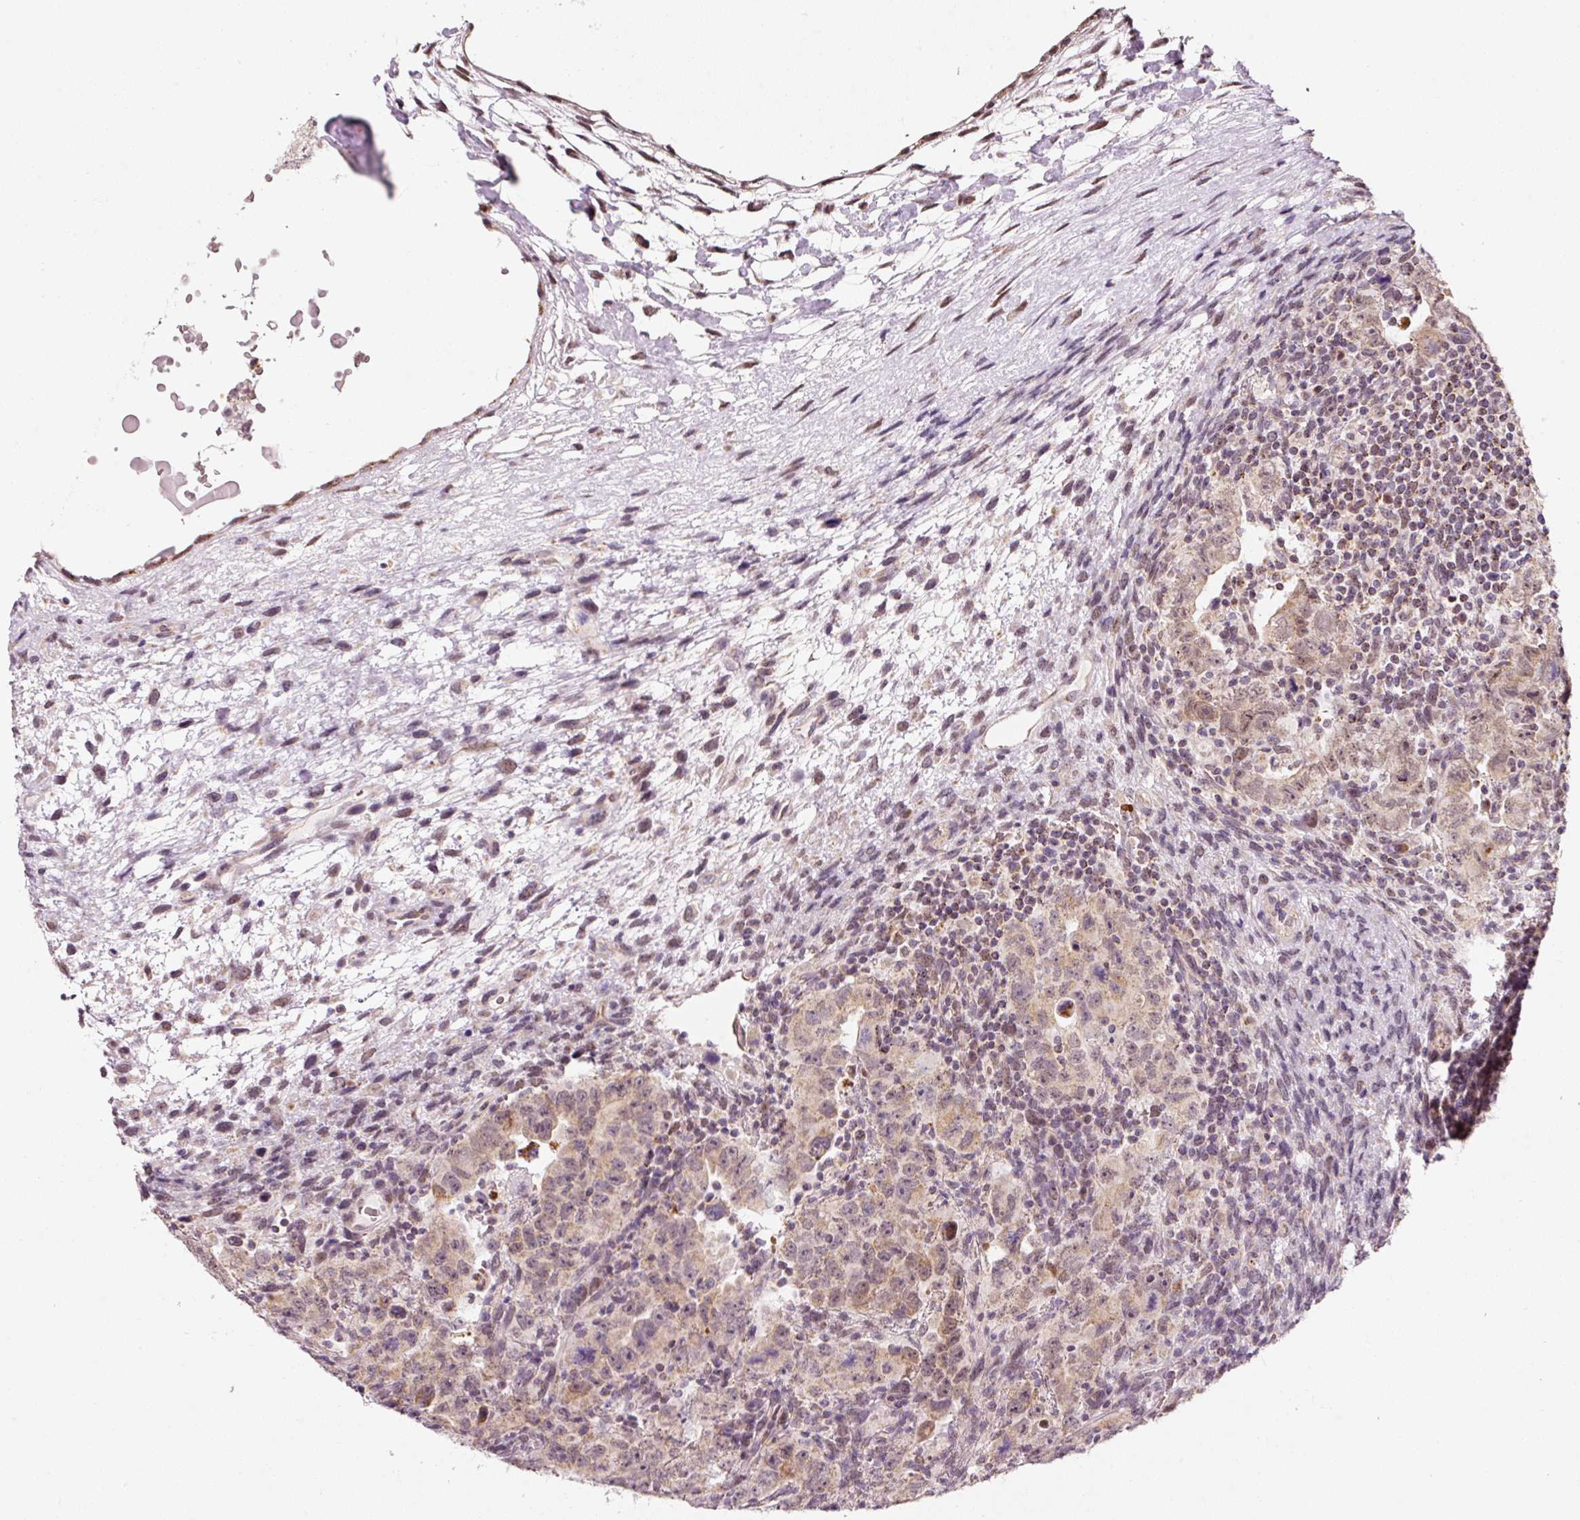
{"staining": {"intensity": "moderate", "quantity": ">75%", "location": "cytoplasmic/membranous,nuclear"}, "tissue": "testis cancer", "cell_type": "Tumor cells", "image_type": "cancer", "snomed": [{"axis": "morphology", "description": "Carcinoma, Embryonal, NOS"}, {"axis": "topography", "description": "Testis"}], "caption": "There is medium levels of moderate cytoplasmic/membranous and nuclear staining in tumor cells of testis cancer, as demonstrated by immunohistochemical staining (brown color).", "gene": "ZNF460", "patient": {"sex": "male", "age": 24}}